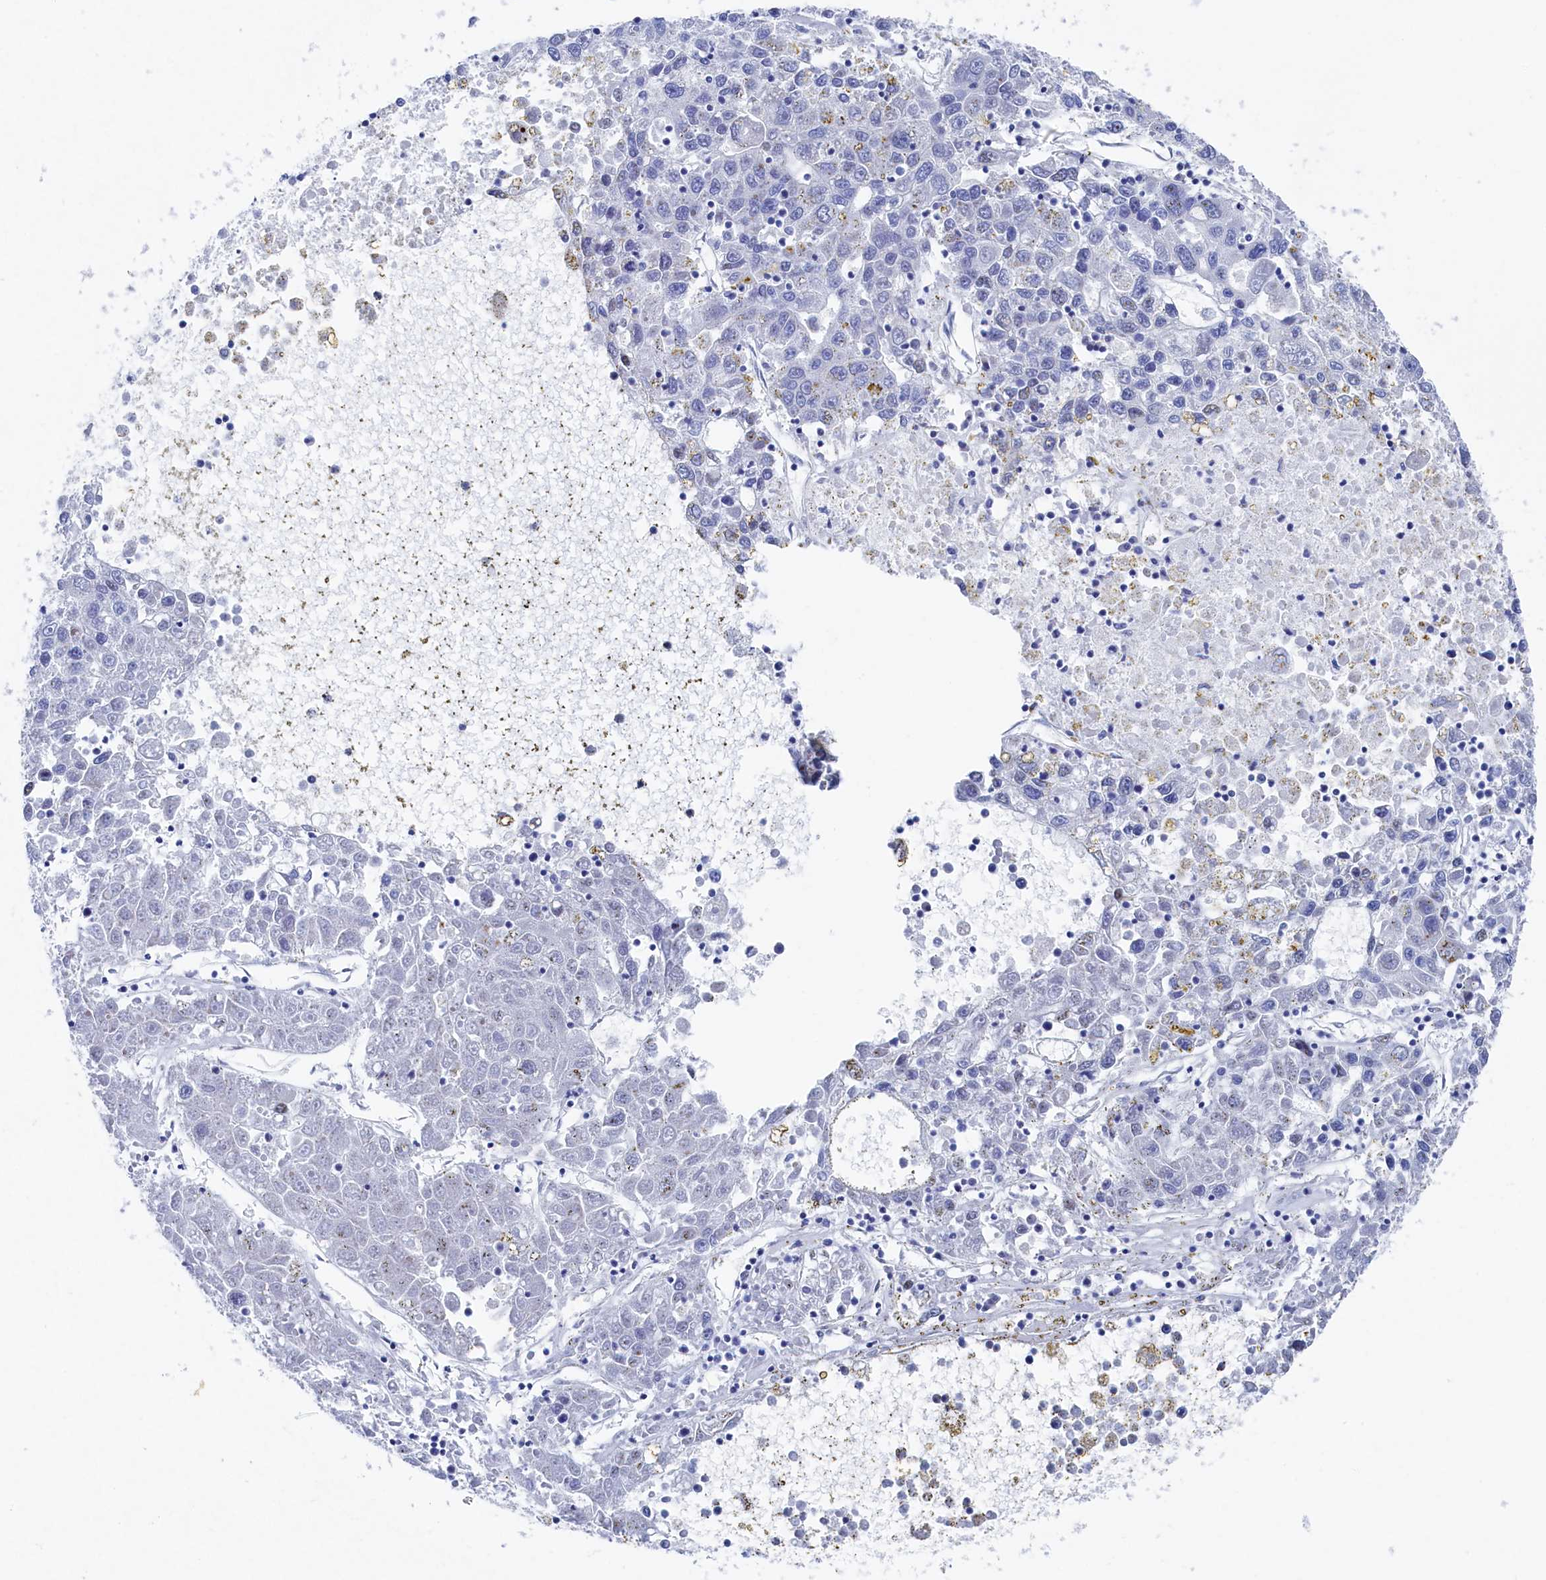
{"staining": {"intensity": "negative", "quantity": "none", "location": "none"}, "tissue": "liver cancer", "cell_type": "Tumor cells", "image_type": "cancer", "snomed": [{"axis": "morphology", "description": "Carcinoma, Hepatocellular, NOS"}, {"axis": "topography", "description": "Liver"}], "caption": "Liver cancer stained for a protein using immunohistochemistry (IHC) shows no expression tumor cells.", "gene": "TMOD2", "patient": {"sex": "male", "age": 49}}